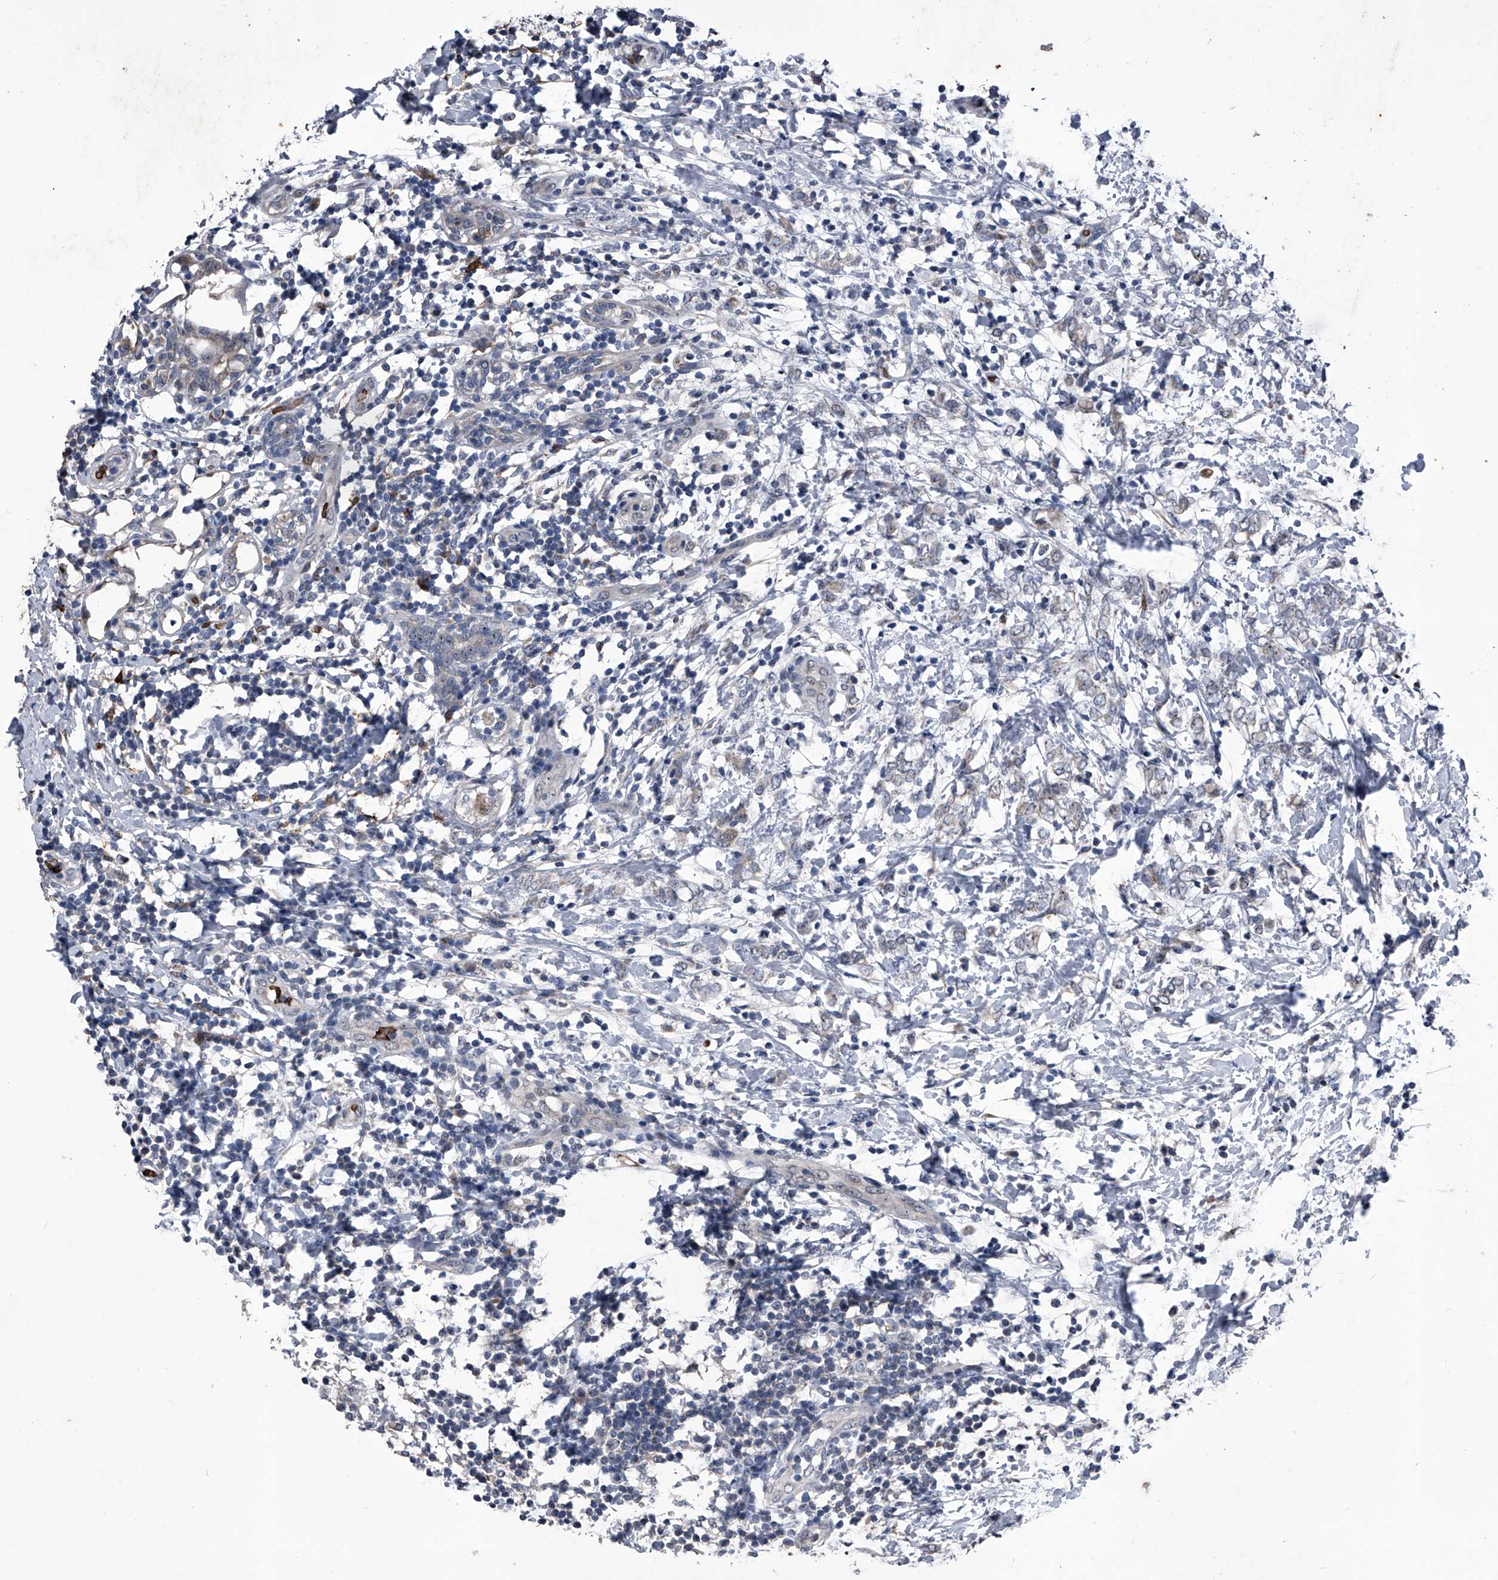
{"staining": {"intensity": "weak", "quantity": "<25%", "location": "cytoplasmic/membranous"}, "tissue": "breast cancer", "cell_type": "Tumor cells", "image_type": "cancer", "snomed": [{"axis": "morphology", "description": "Normal tissue, NOS"}, {"axis": "morphology", "description": "Lobular carcinoma"}, {"axis": "topography", "description": "Breast"}], "caption": "Tumor cells are negative for protein expression in human breast cancer (lobular carcinoma).", "gene": "CEP85L", "patient": {"sex": "female", "age": 47}}